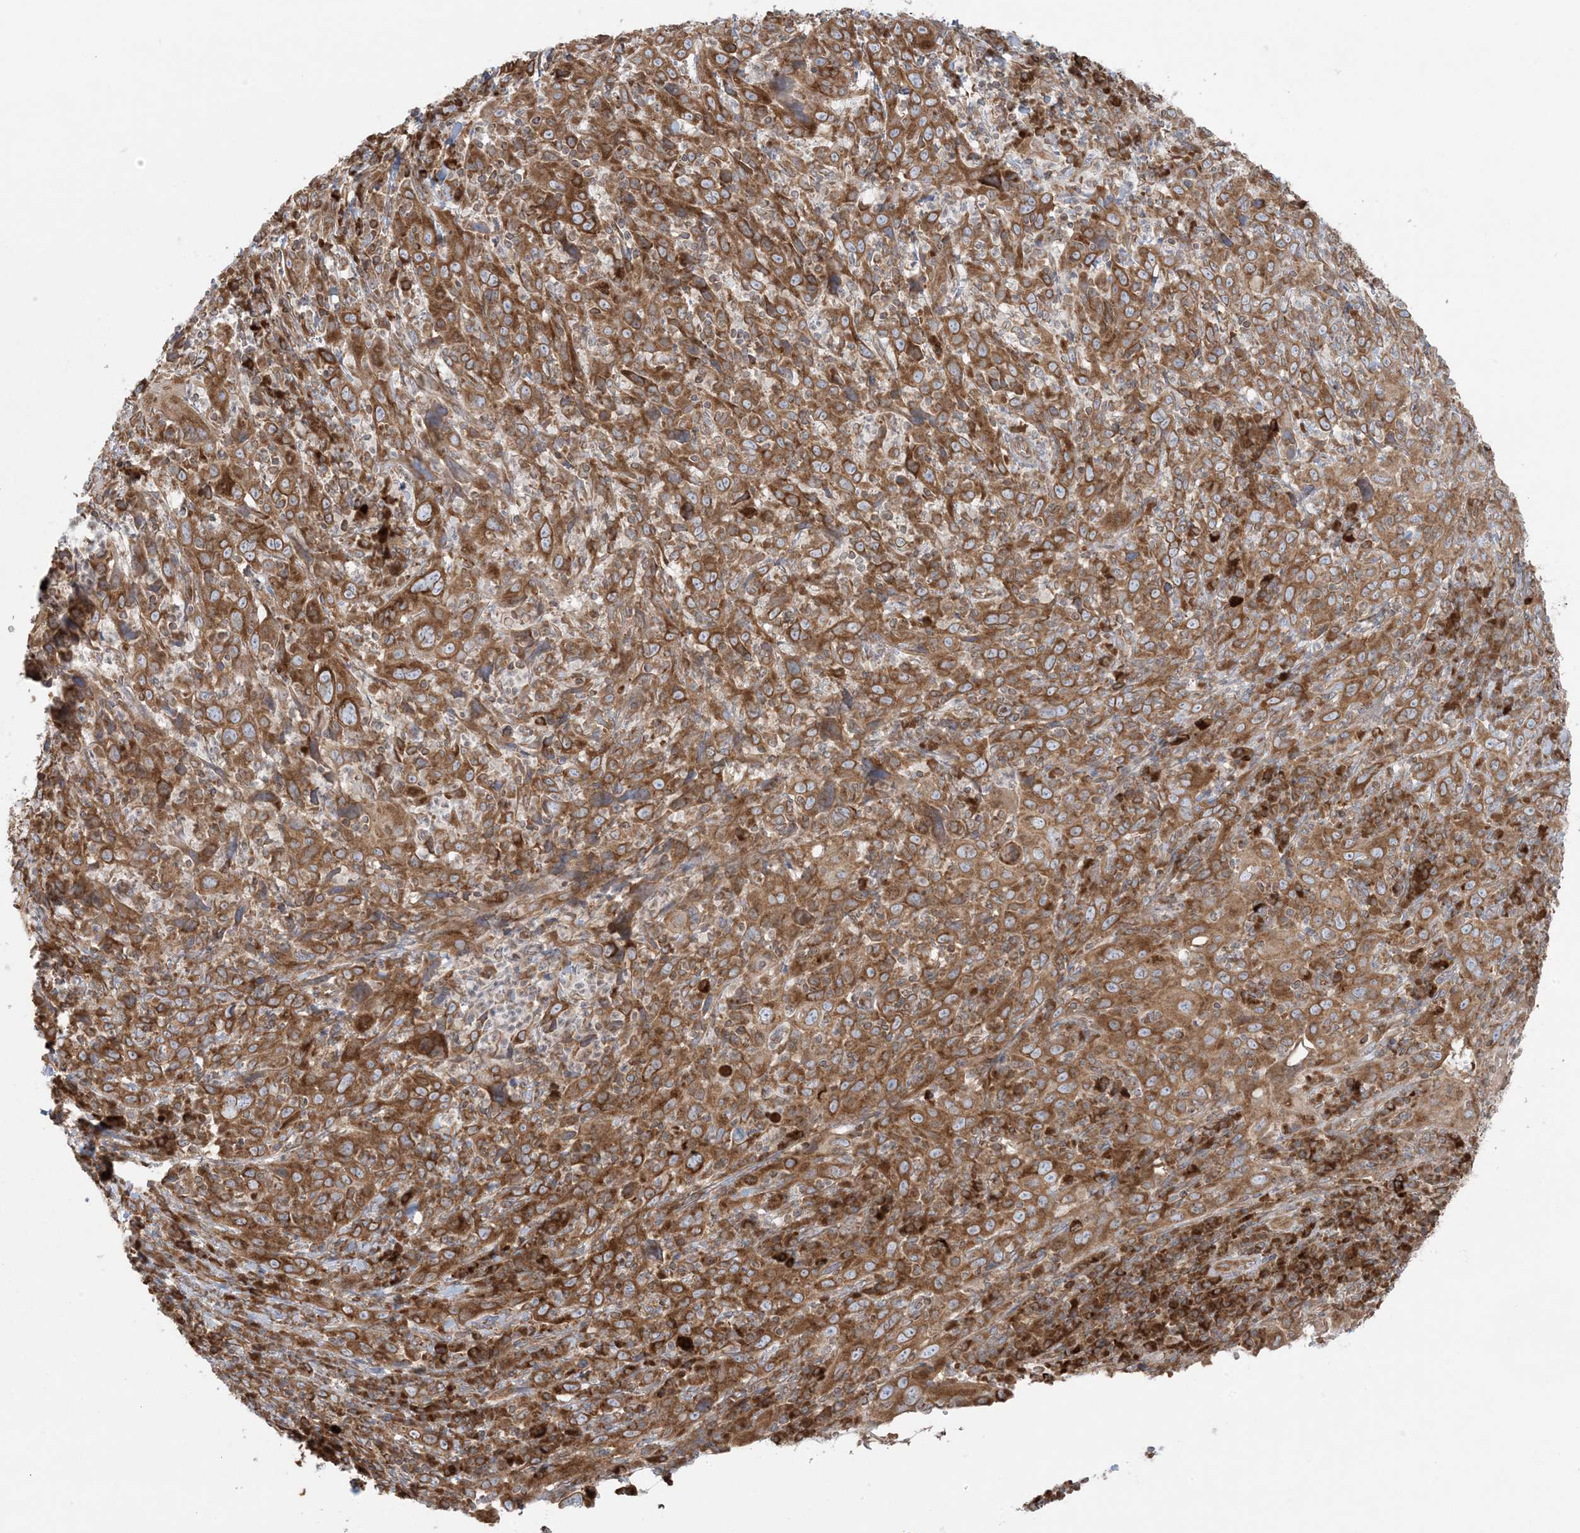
{"staining": {"intensity": "moderate", "quantity": ">75%", "location": "cytoplasmic/membranous"}, "tissue": "cervical cancer", "cell_type": "Tumor cells", "image_type": "cancer", "snomed": [{"axis": "morphology", "description": "Squamous cell carcinoma, NOS"}, {"axis": "topography", "description": "Cervix"}], "caption": "The photomicrograph displays immunohistochemical staining of cervical cancer. There is moderate cytoplasmic/membranous staining is seen in approximately >75% of tumor cells.", "gene": "UBXN4", "patient": {"sex": "female", "age": 46}}